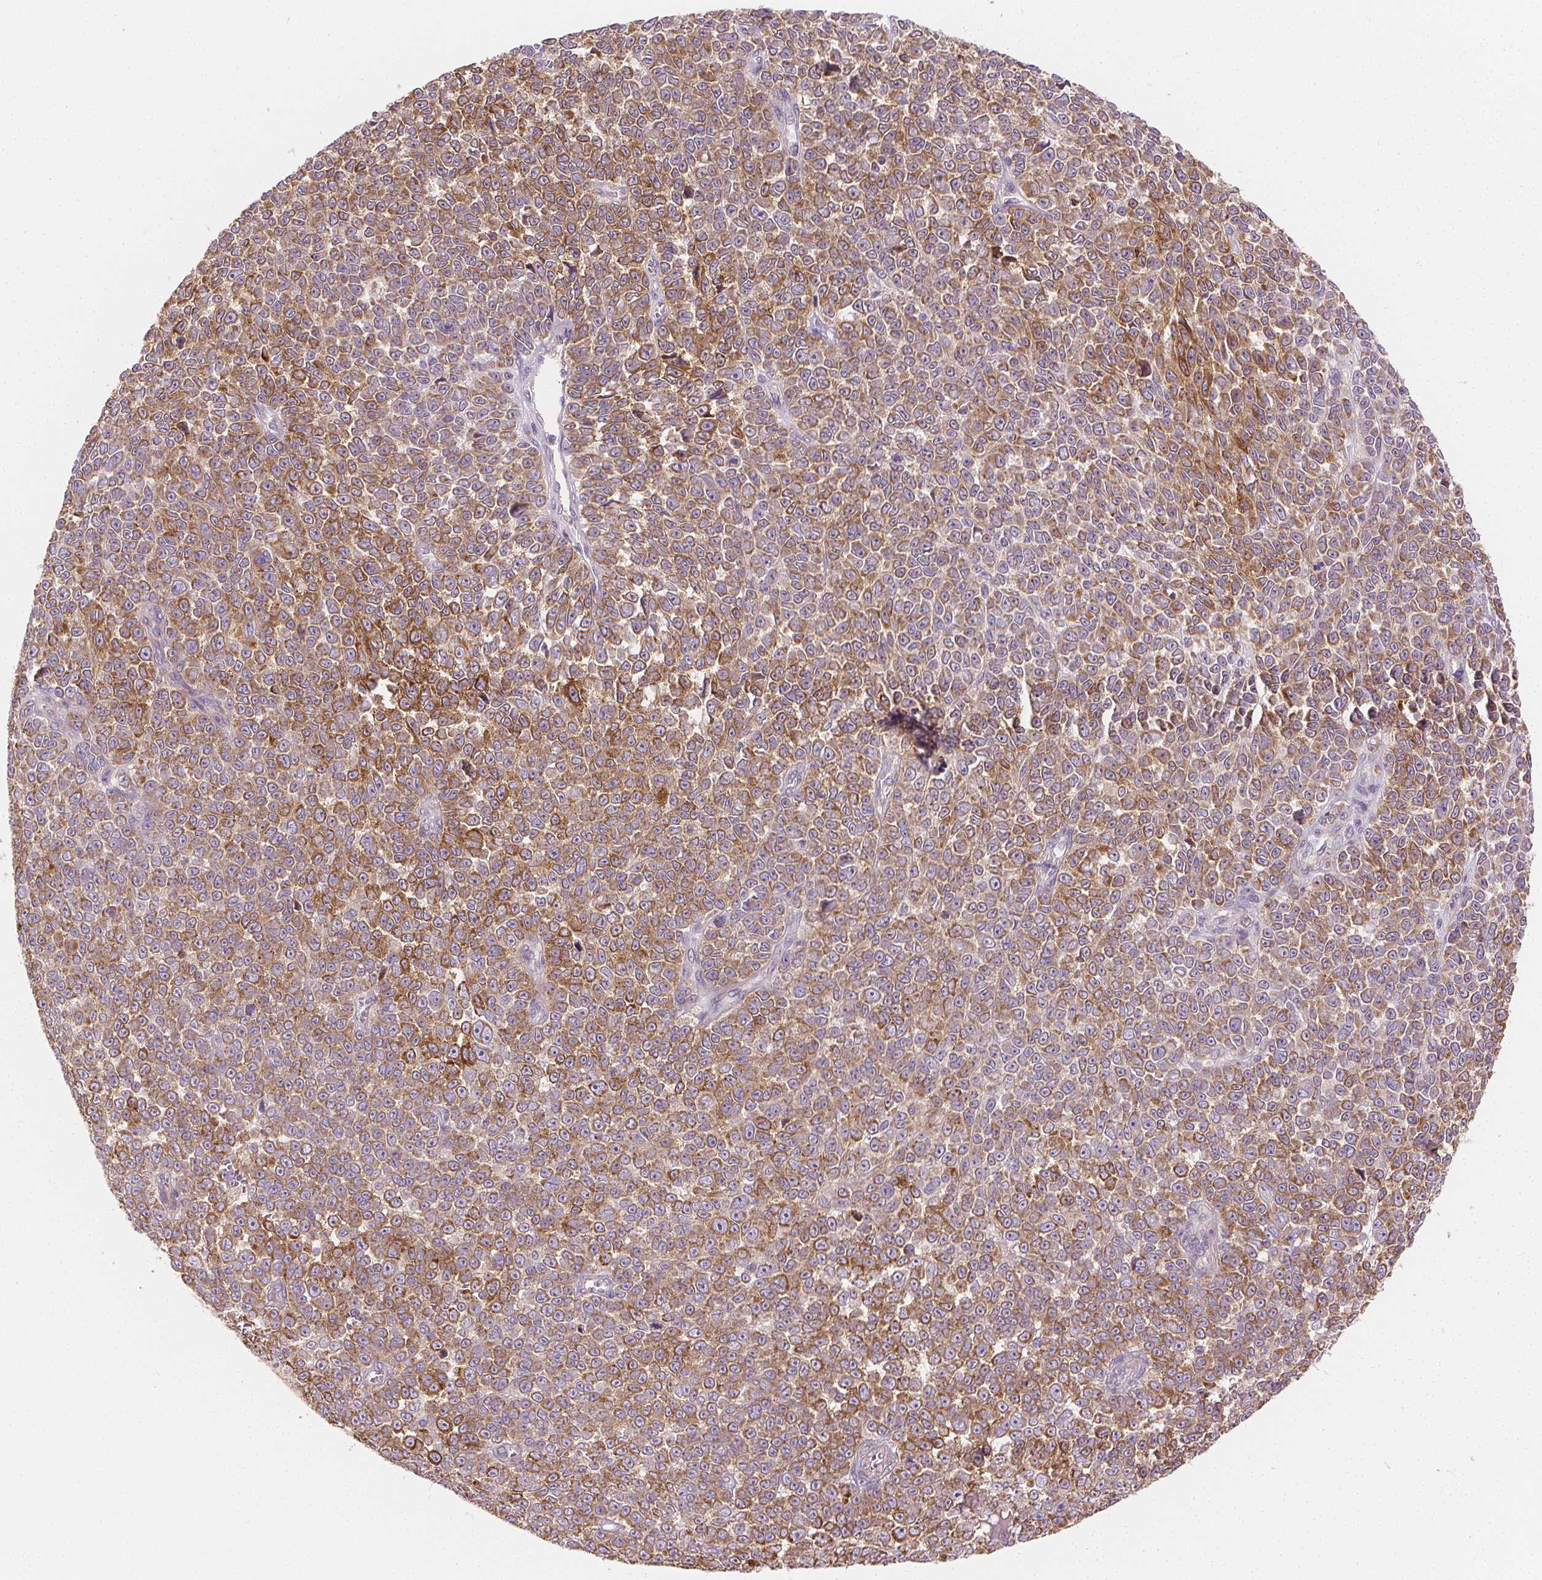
{"staining": {"intensity": "moderate", "quantity": ">75%", "location": "cytoplasmic/membranous"}, "tissue": "melanoma", "cell_type": "Tumor cells", "image_type": "cancer", "snomed": [{"axis": "morphology", "description": "Malignant melanoma, NOS"}, {"axis": "topography", "description": "Skin"}], "caption": "Protein staining displays moderate cytoplasmic/membranous expression in about >75% of tumor cells in melanoma.", "gene": "RAB20", "patient": {"sex": "female", "age": 95}}